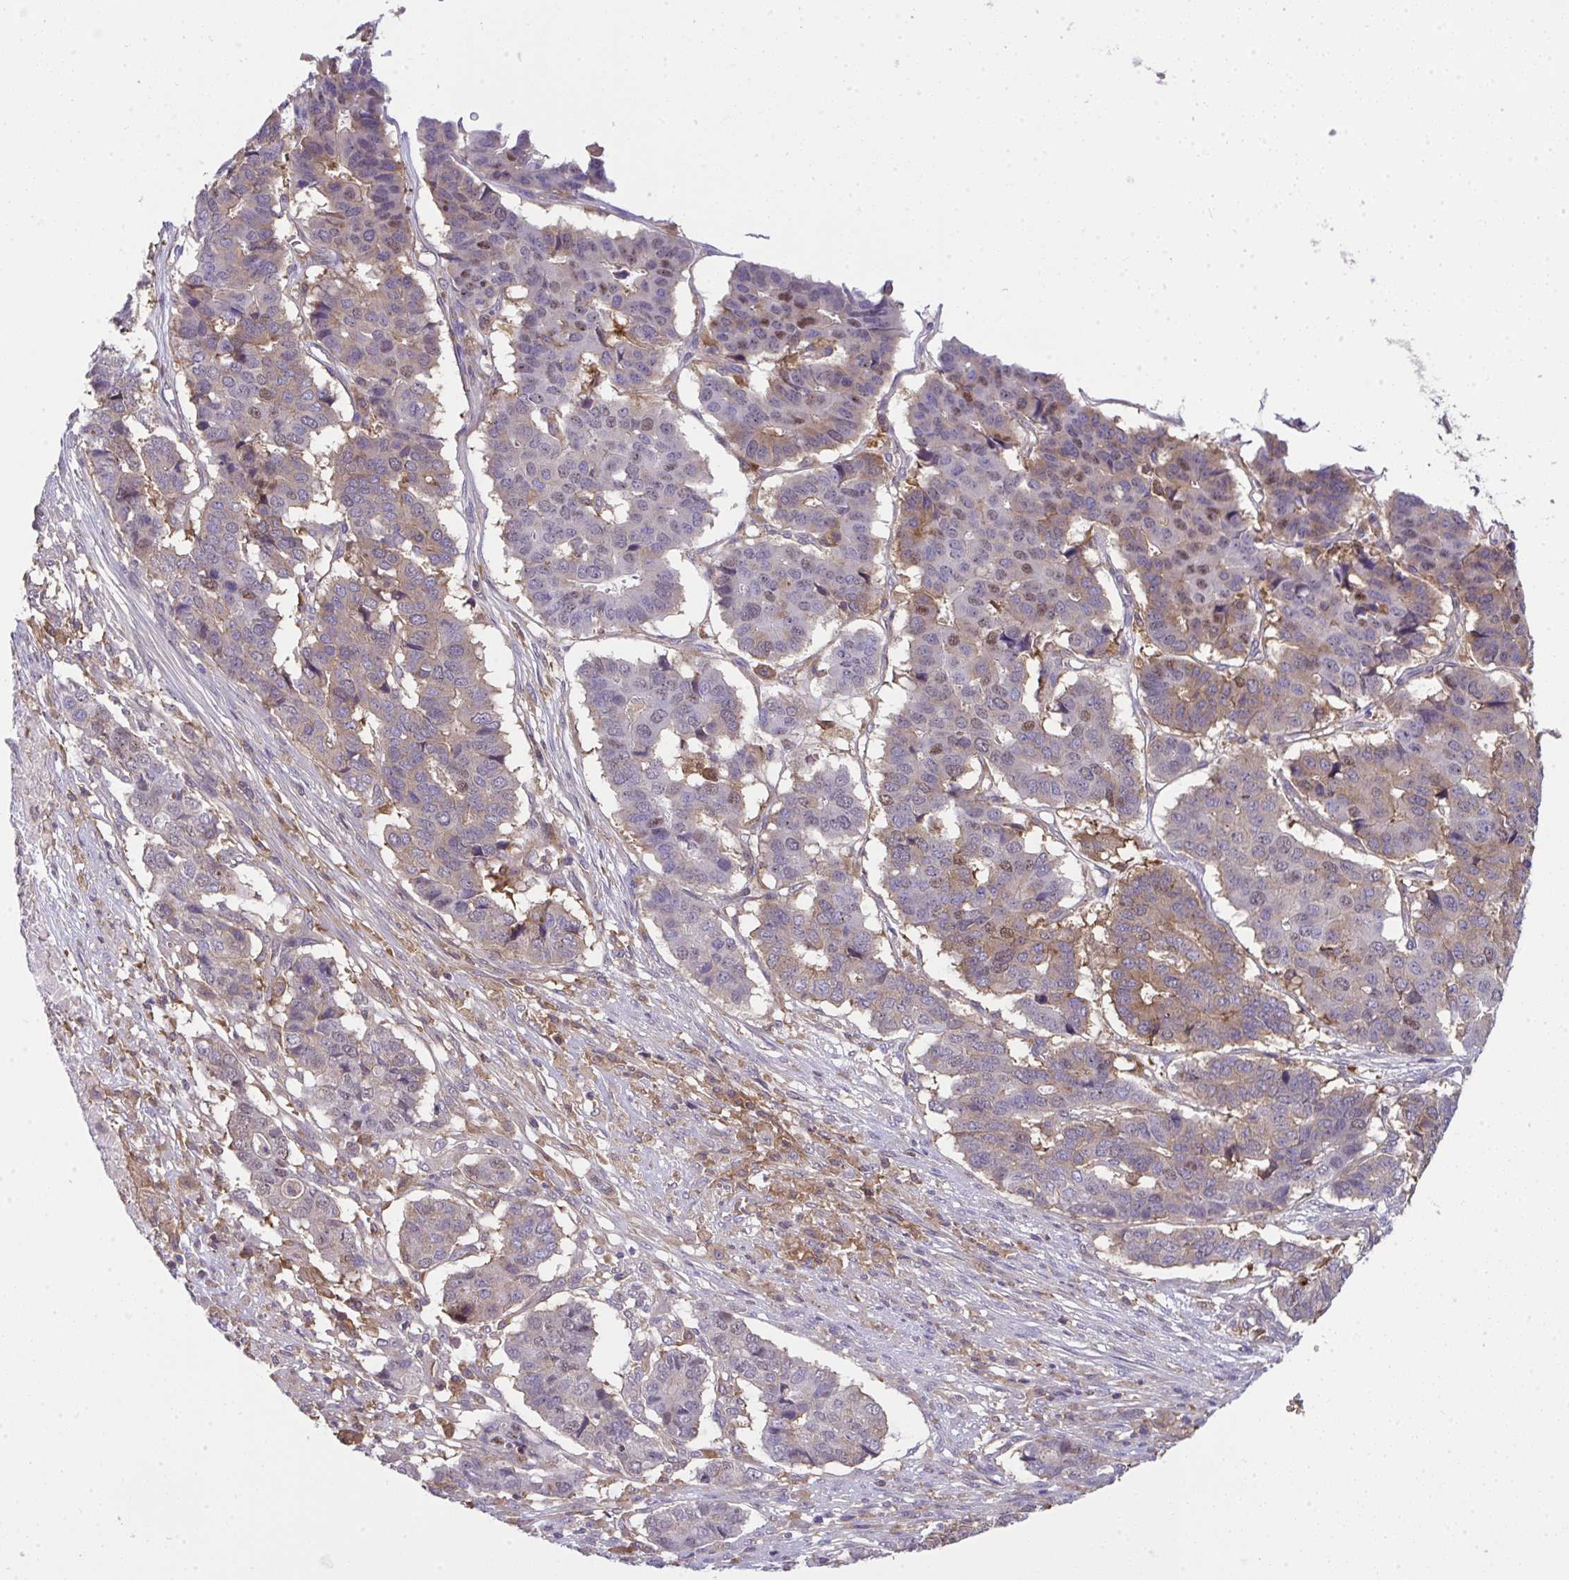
{"staining": {"intensity": "moderate", "quantity": "<25%", "location": "cytoplasmic/membranous,nuclear"}, "tissue": "pancreatic cancer", "cell_type": "Tumor cells", "image_type": "cancer", "snomed": [{"axis": "morphology", "description": "Adenocarcinoma, NOS"}, {"axis": "topography", "description": "Pancreas"}], "caption": "Immunohistochemistry (DAB) staining of human pancreatic cancer exhibits moderate cytoplasmic/membranous and nuclear protein expression in about <25% of tumor cells.", "gene": "ALDH16A1", "patient": {"sex": "male", "age": 50}}